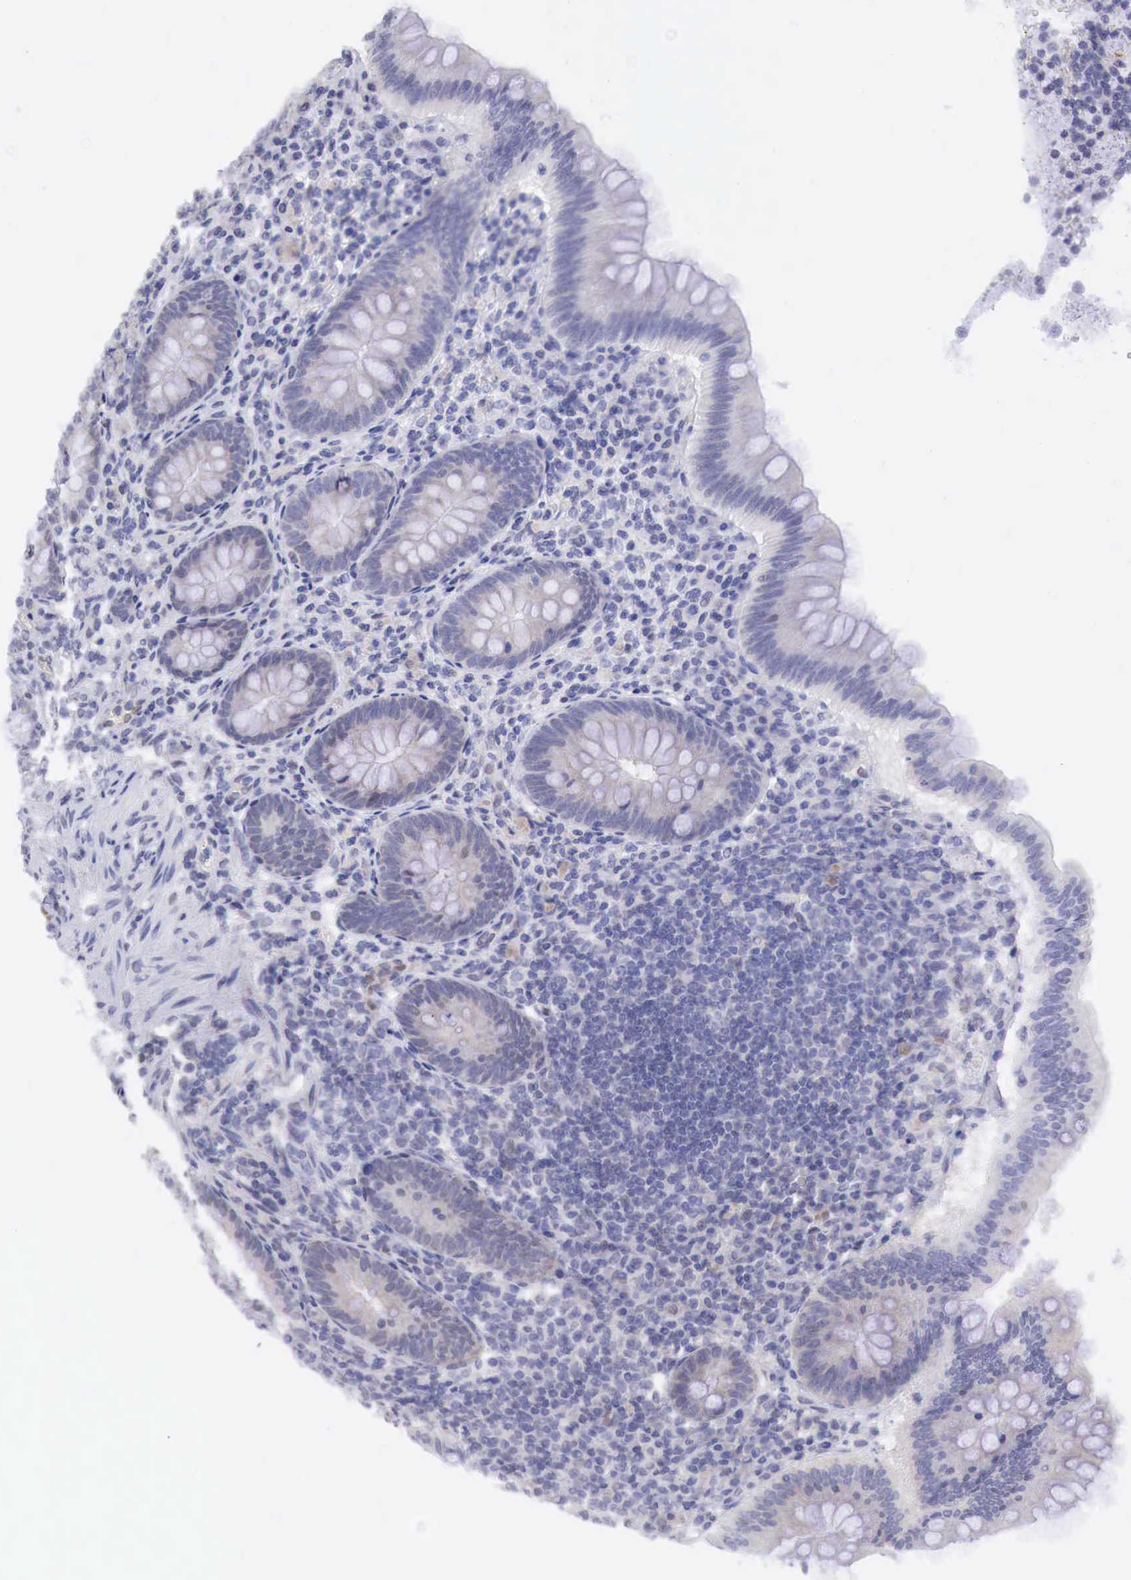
{"staining": {"intensity": "negative", "quantity": "none", "location": "none"}, "tissue": "appendix", "cell_type": "Glandular cells", "image_type": "normal", "snomed": [{"axis": "morphology", "description": "Normal tissue, NOS"}, {"axis": "topography", "description": "Appendix"}], "caption": "Protein analysis of unremarkable appendix shows no significant staining in glandular cells. The staining was performed using DAB (3,3'-diaminobenzidine) to visualize the protein expression in brown, while the nuclei were stained in blue with hematoxylin (Magnification: 20x).", "gene": "PABIR2", "patient": {"sex": "female", "age": 34}}